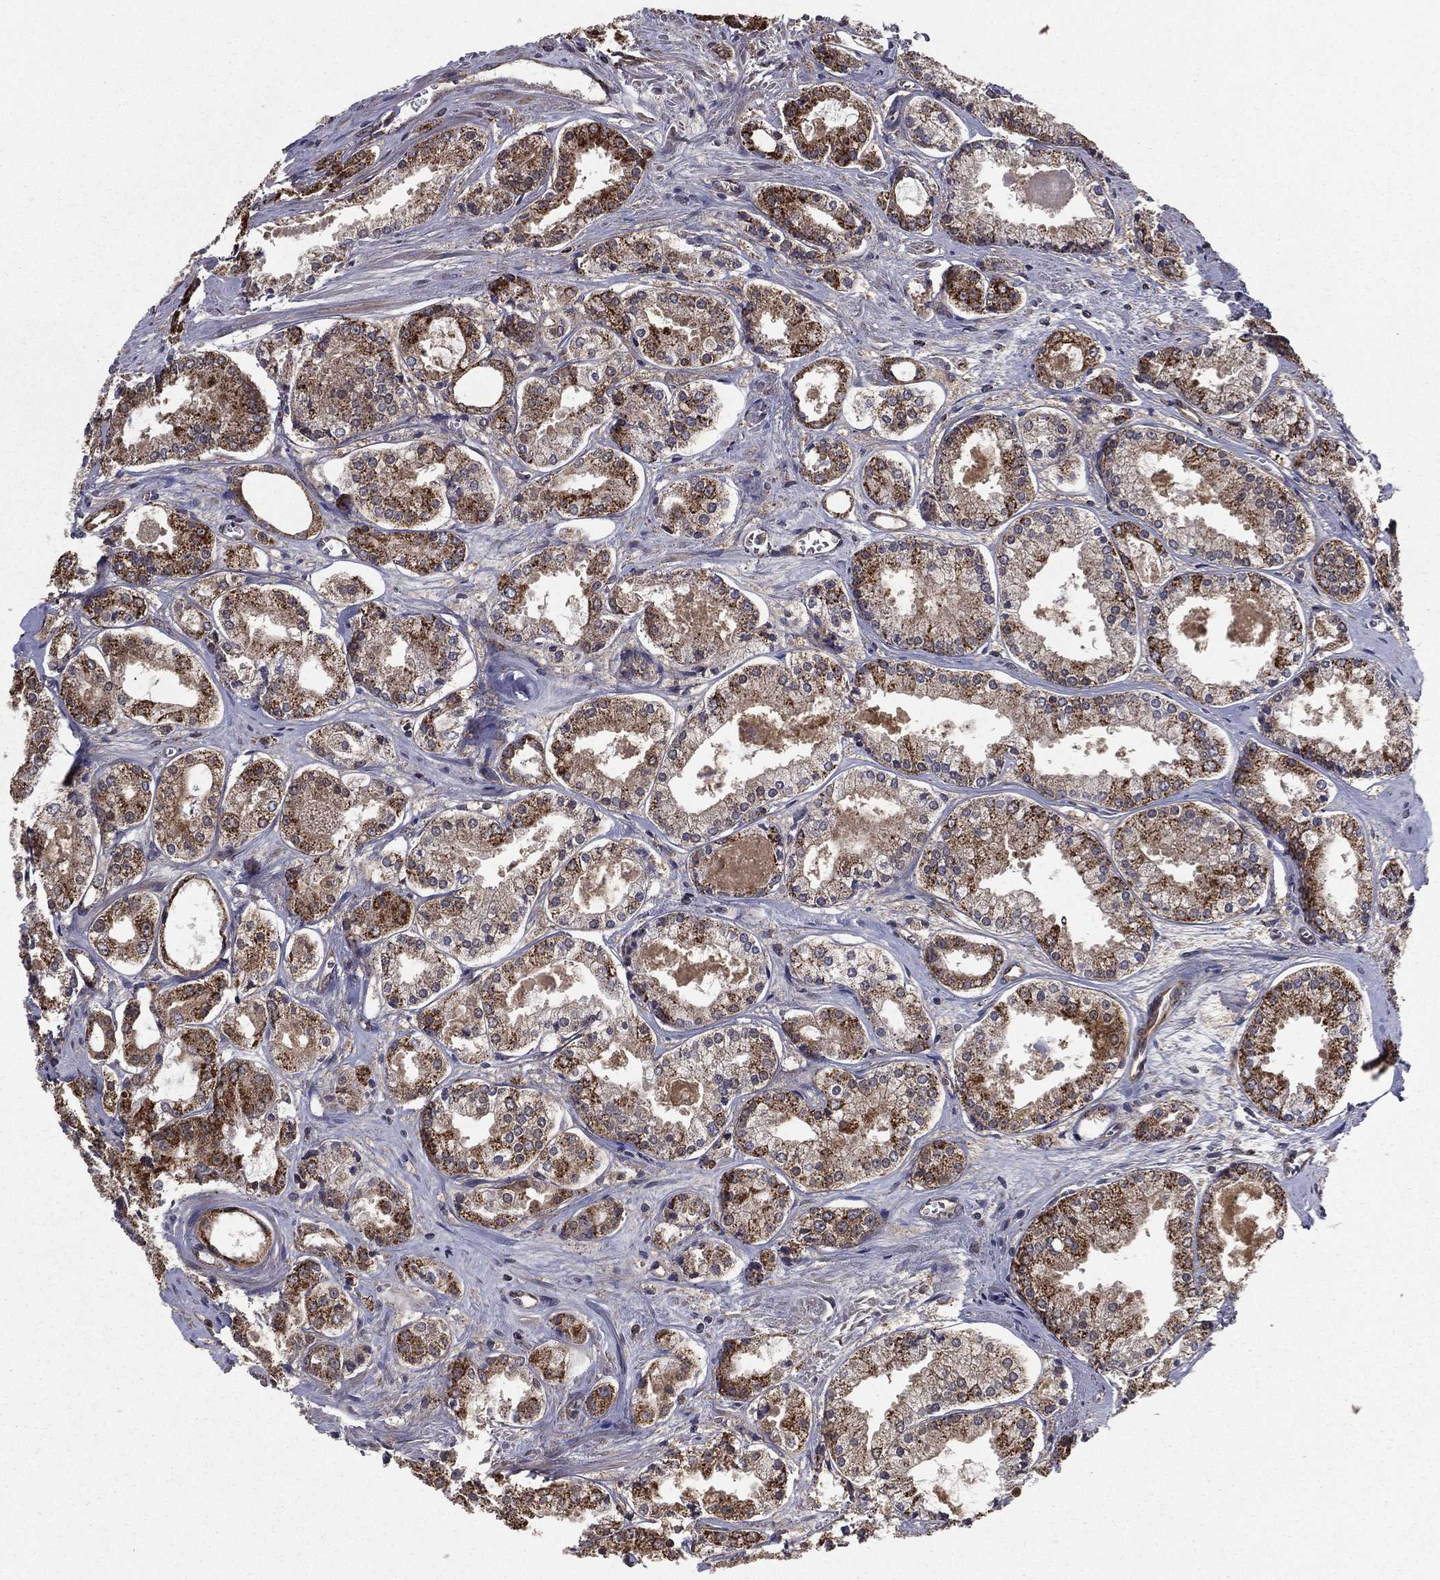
{"staining": {"intensity": "moderate", "quantity": ">75%", "location": "cytoplasmic/membranous"}, "tissue": "prostate cancer", "cell_type": "Tumor cells", "image_type": "cancer", "snomed": [{"axis": "morphology", "description": "Adenocarcinoma, NOS"}, {"axis": "topography", "description": "Prostate"}], "caption": "Adenocarcinoma (prostate) tissue exhibits moderate cytoplasmic/membranous positivity in about >75% of tumor cells, visualized by immunohistochemistry. (brown staining indicates protein expression, while blue staining denotes nuclei).", "gene": "RIGI", "patient": {"sex": "male", "age": 72}}